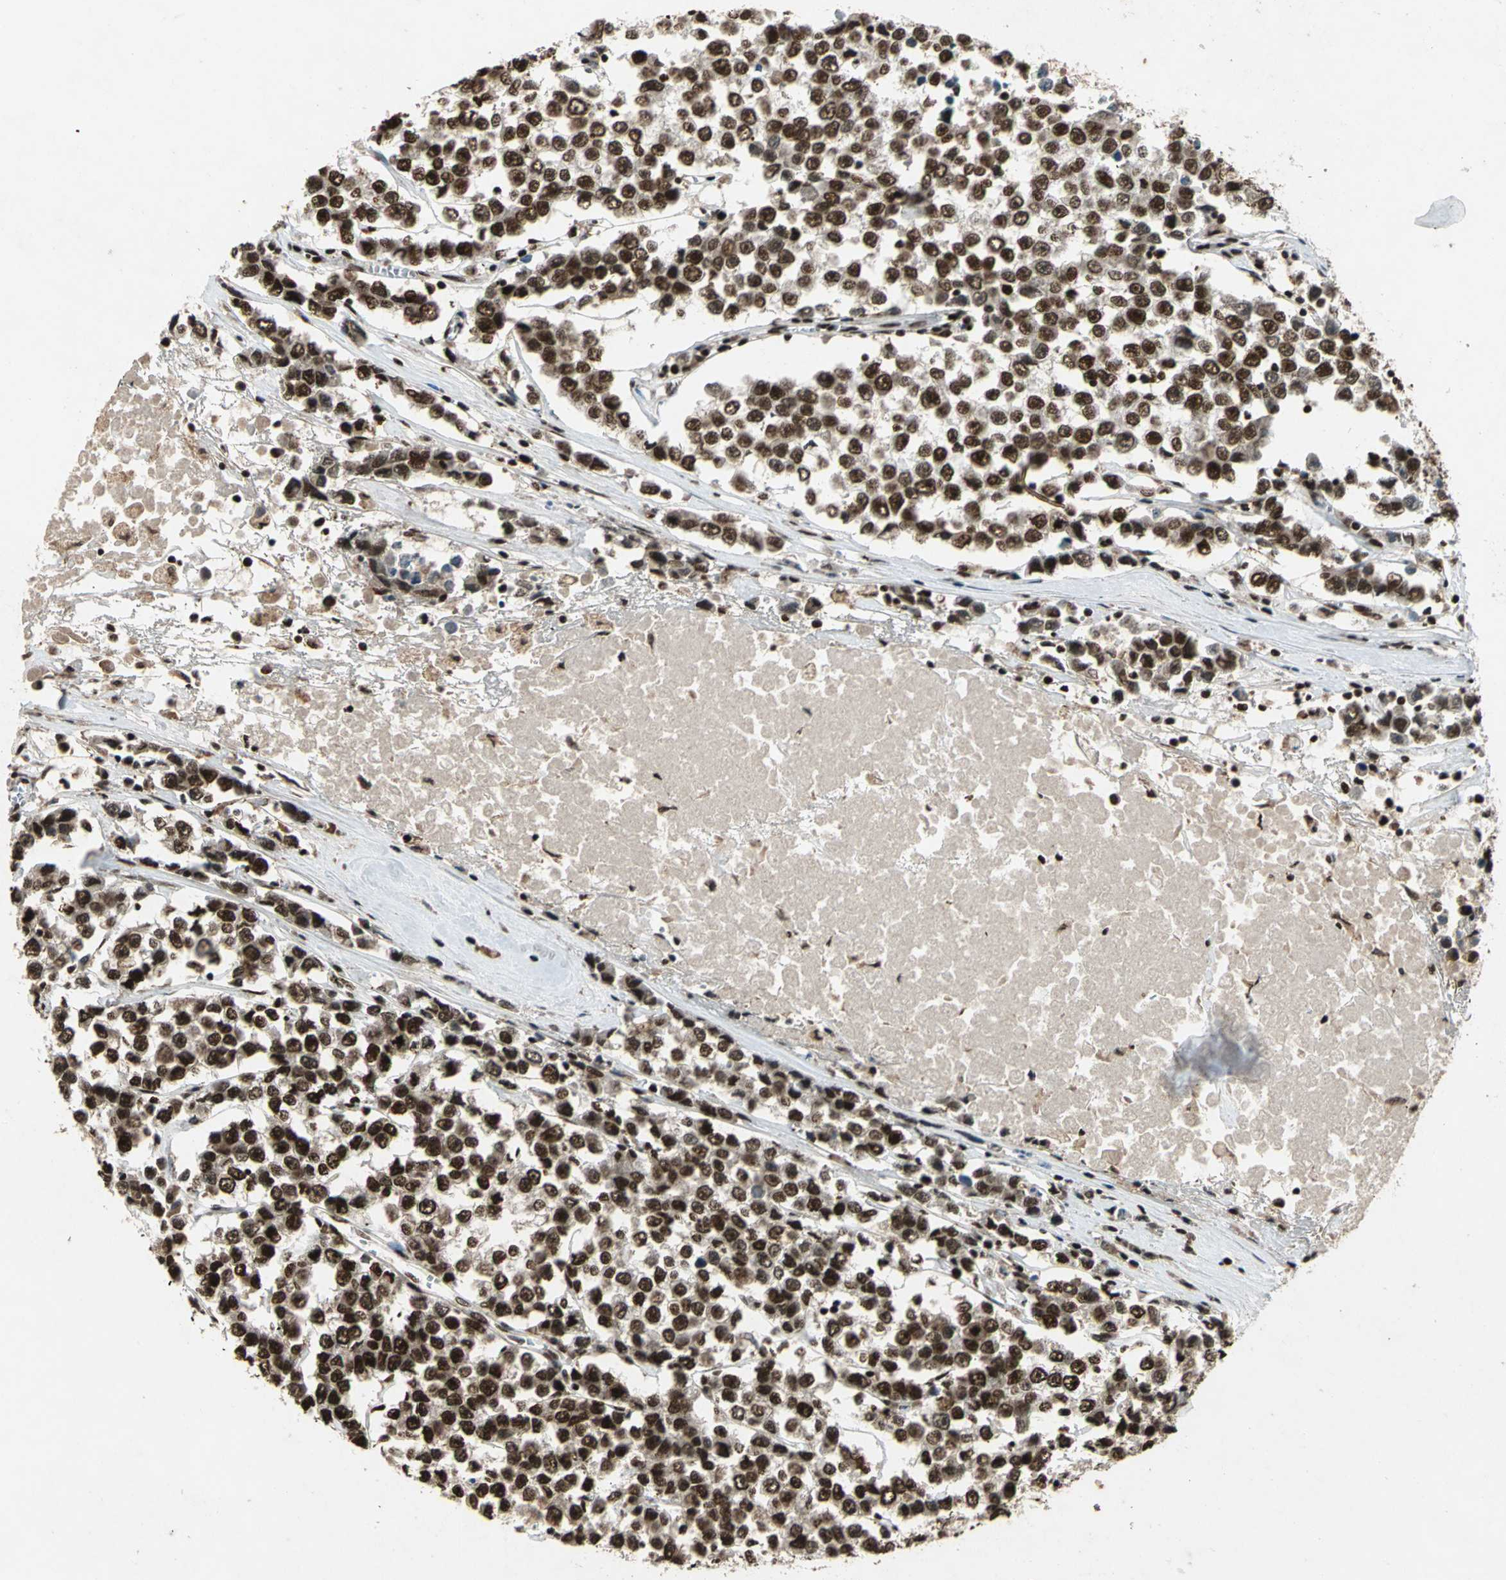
{"staining": {"intensity": "strong", "quantity": ">75%", "location": "nuclear"}, "tissue": "testis cancer", "cell_type": "Tumor cells", "image_type": "cancer", "snomed": [{"axis": "morphology", "description": "Seminoma, NOS"}, {"axis": "morphology", "description": "Carcinoma, Embryonal, NOS"}, {"axis": "topography", "description": "Testis"}], "caption": "Seminoma (testis) tissue displays strong nuclear positivity in approximately >75% of tumor cells, visualized by immunohistochemistry.", "gene": "MTA2", "patient": {"sex": "male", "age": 52}}